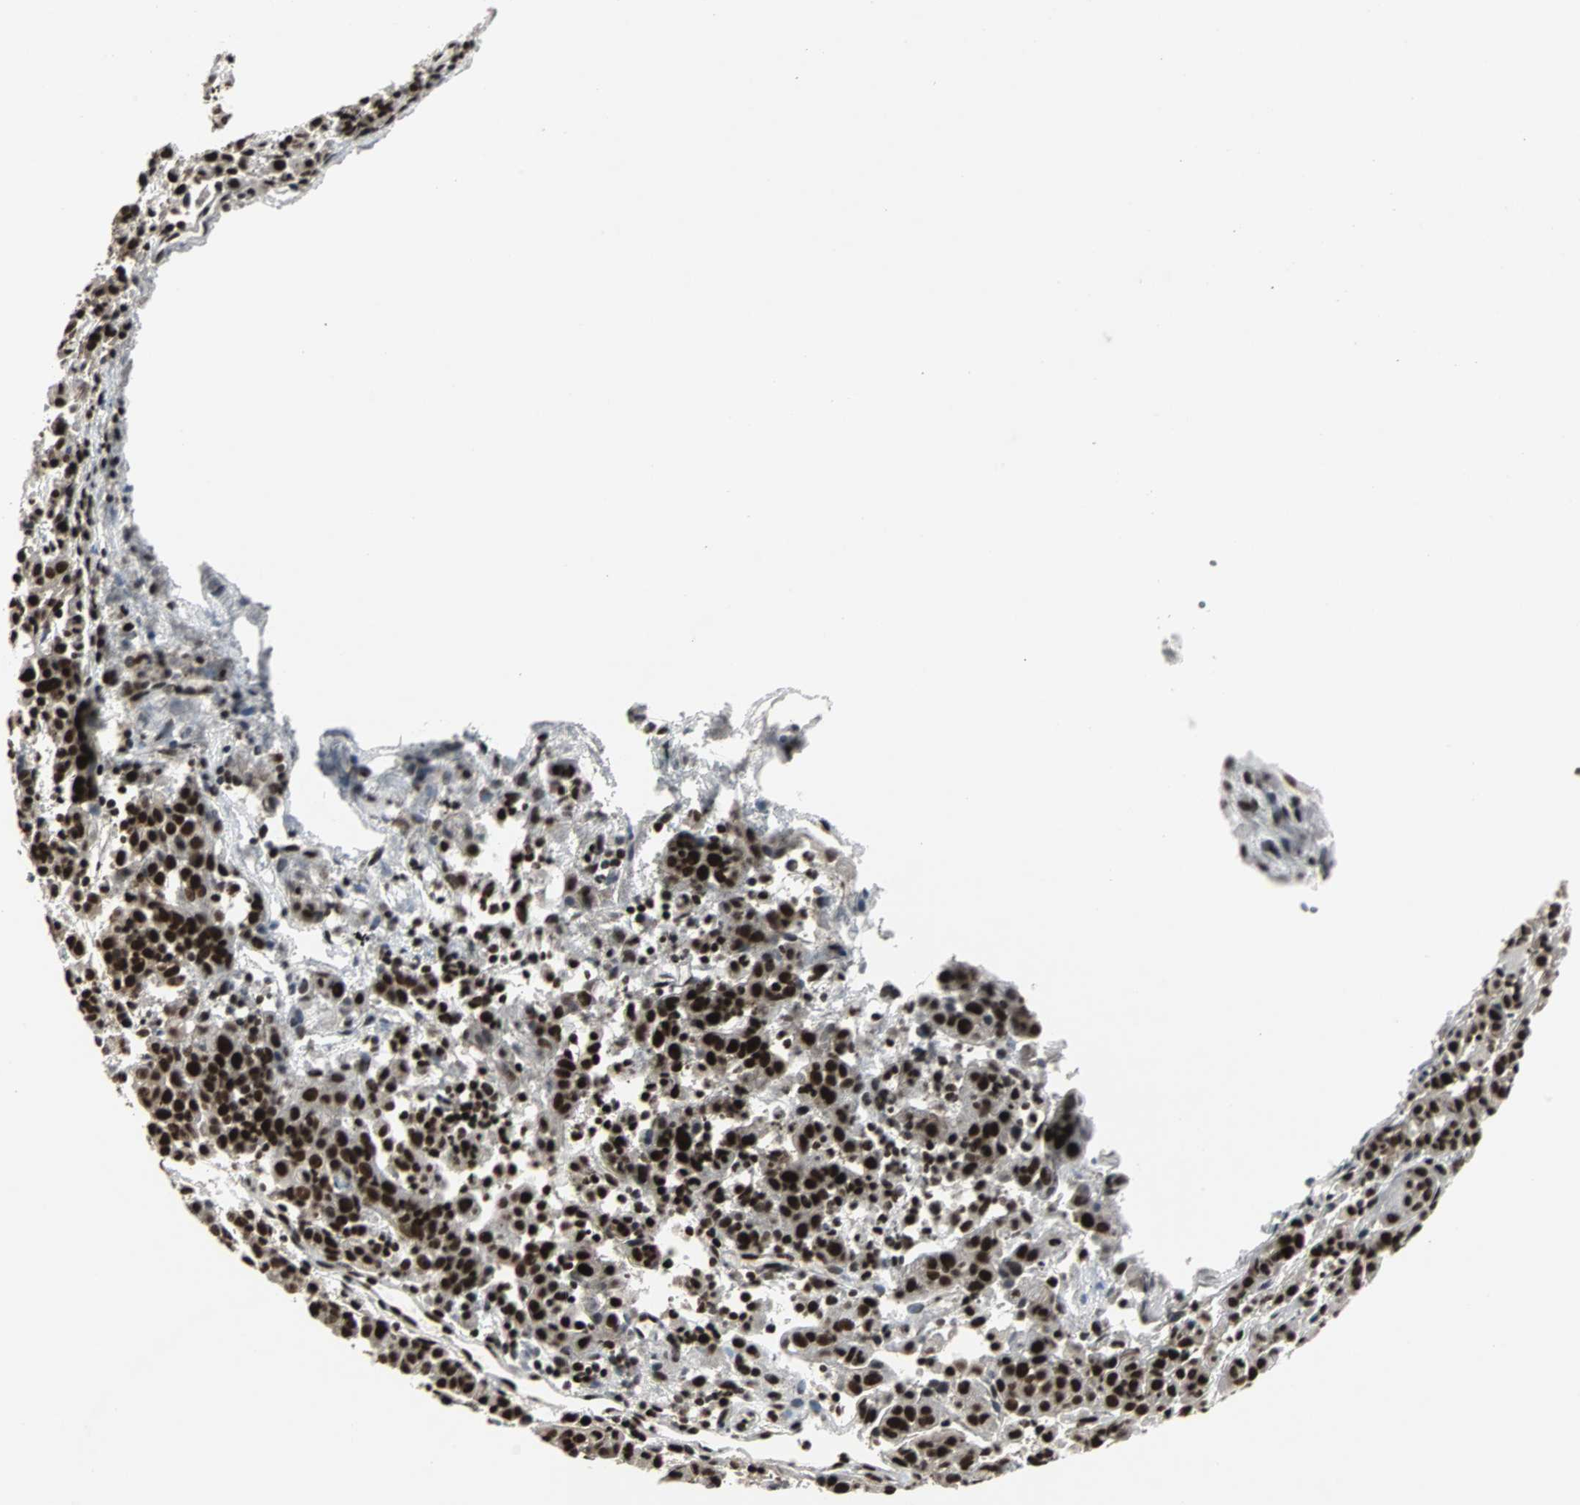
{"staining": {"intensity": "strong", "quantity": ">75%", "location": "nuclear"}, "tissue": "cervical cancer", "cell_type": "Tumor cells", "image_type": "cancer", "snomed": [{"axis": "morphology", "description": "Normal tissue, NOS"}, {"axis": "morphology", "description": "Squamous cell carcinoma, NOS"}, {"axis": "topography", "description": "Cervix"}], "caption": "Human cervical squamous cell carcinoma stained with a brown dye shows strong nuclear positive expression in approximately >75% of tumor cells.", "gene": "PNKP", "patient": {"sex": "female", "age": 67}}